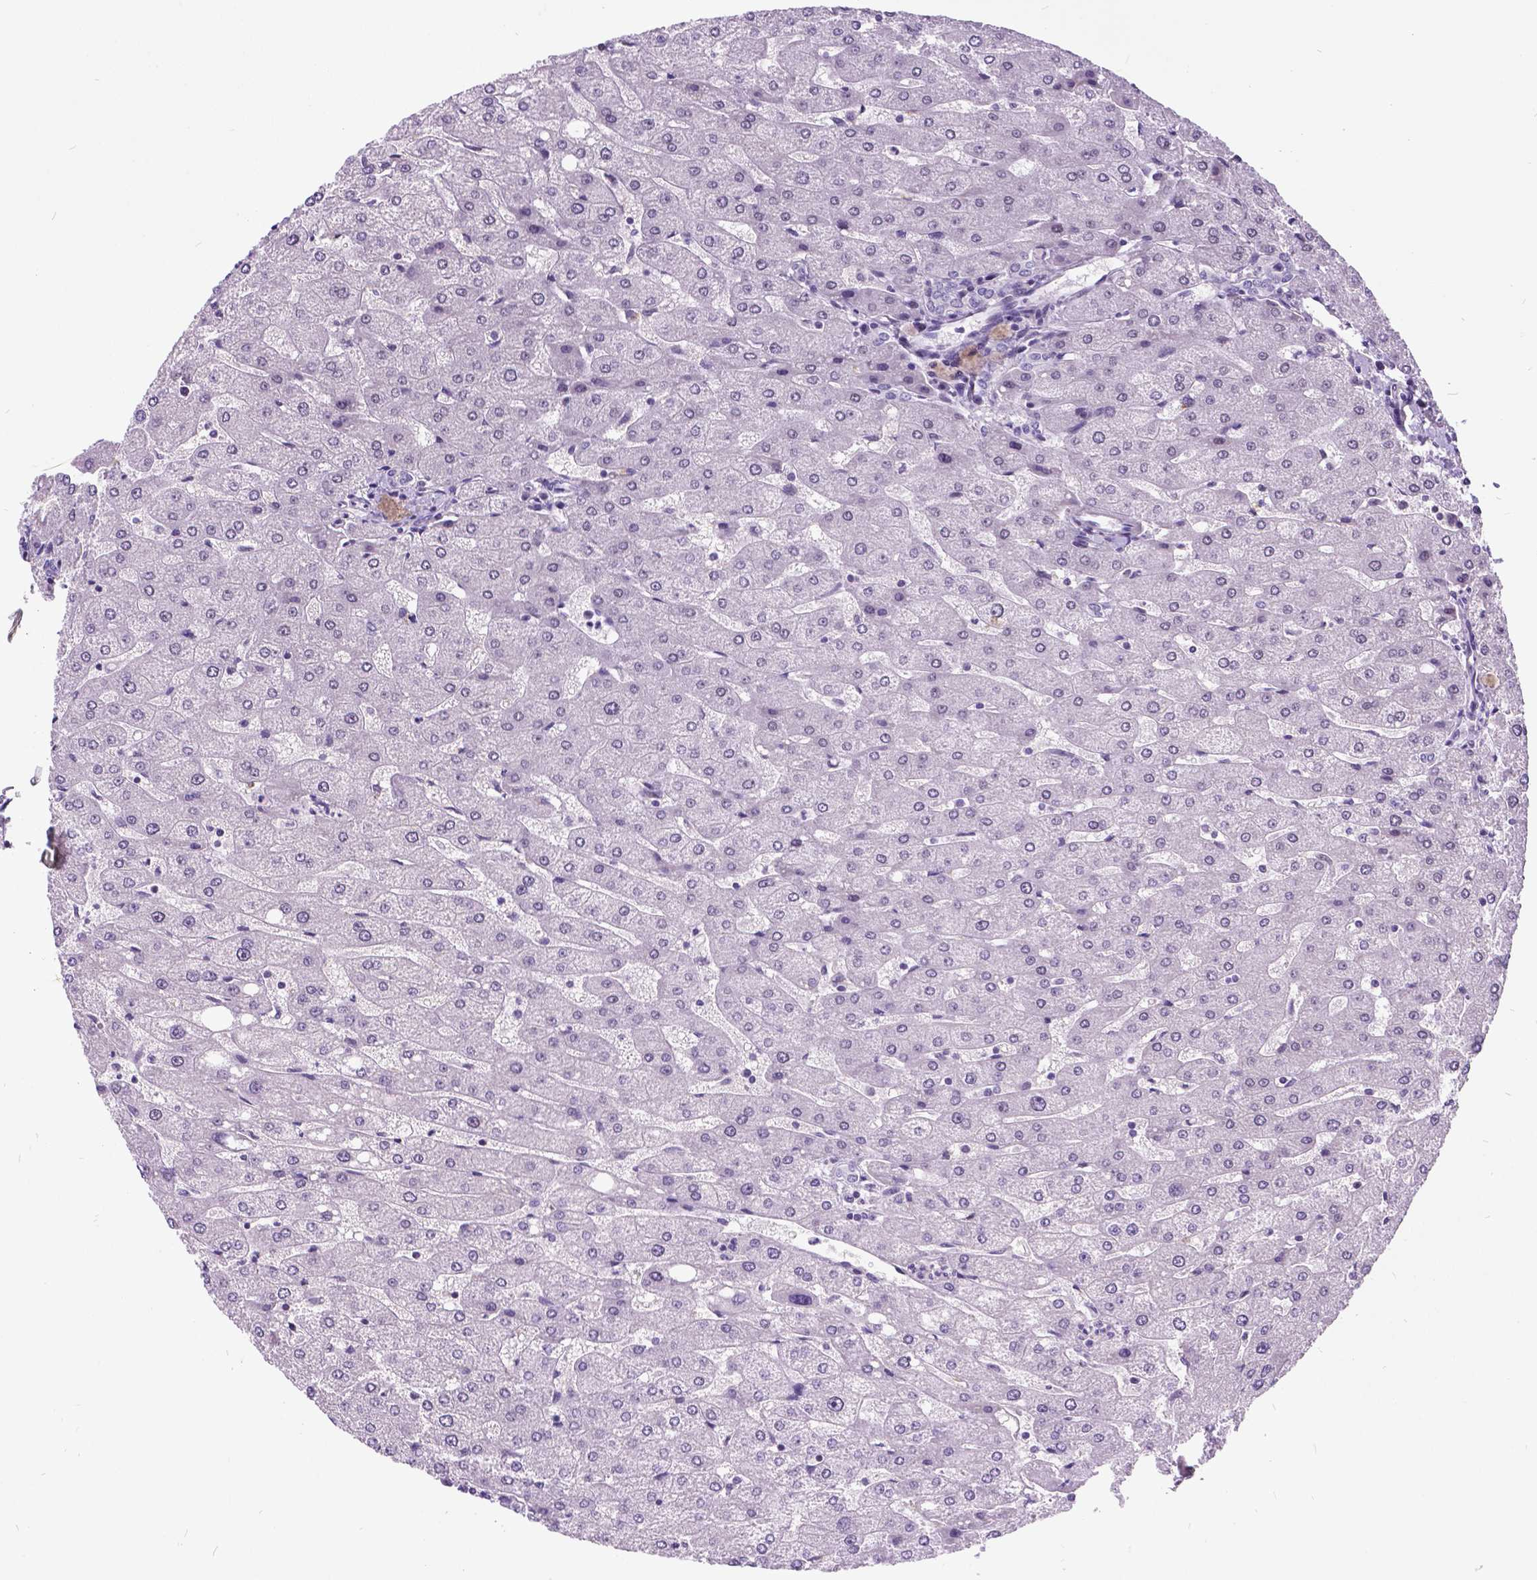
{"staining": {"intensity": "negative", "quantity": "none", "location": "none"}, "tissue": "liver", "cell_type": "Cholangiocytes", "image_type": "normal", "snomed": [{"axis": "morphology", "description": "Normal tissue, NOS"}, {"axis": "topography", "description": "Liver"}], "caption": "Immunohistochemistry (IHC) histopathology image of unremarkable liver stained for a protein (brown), which reveals no expression in cholangiocytes.", "gene": "DPF3", "patient": {"sex": "male", "age": 67}}